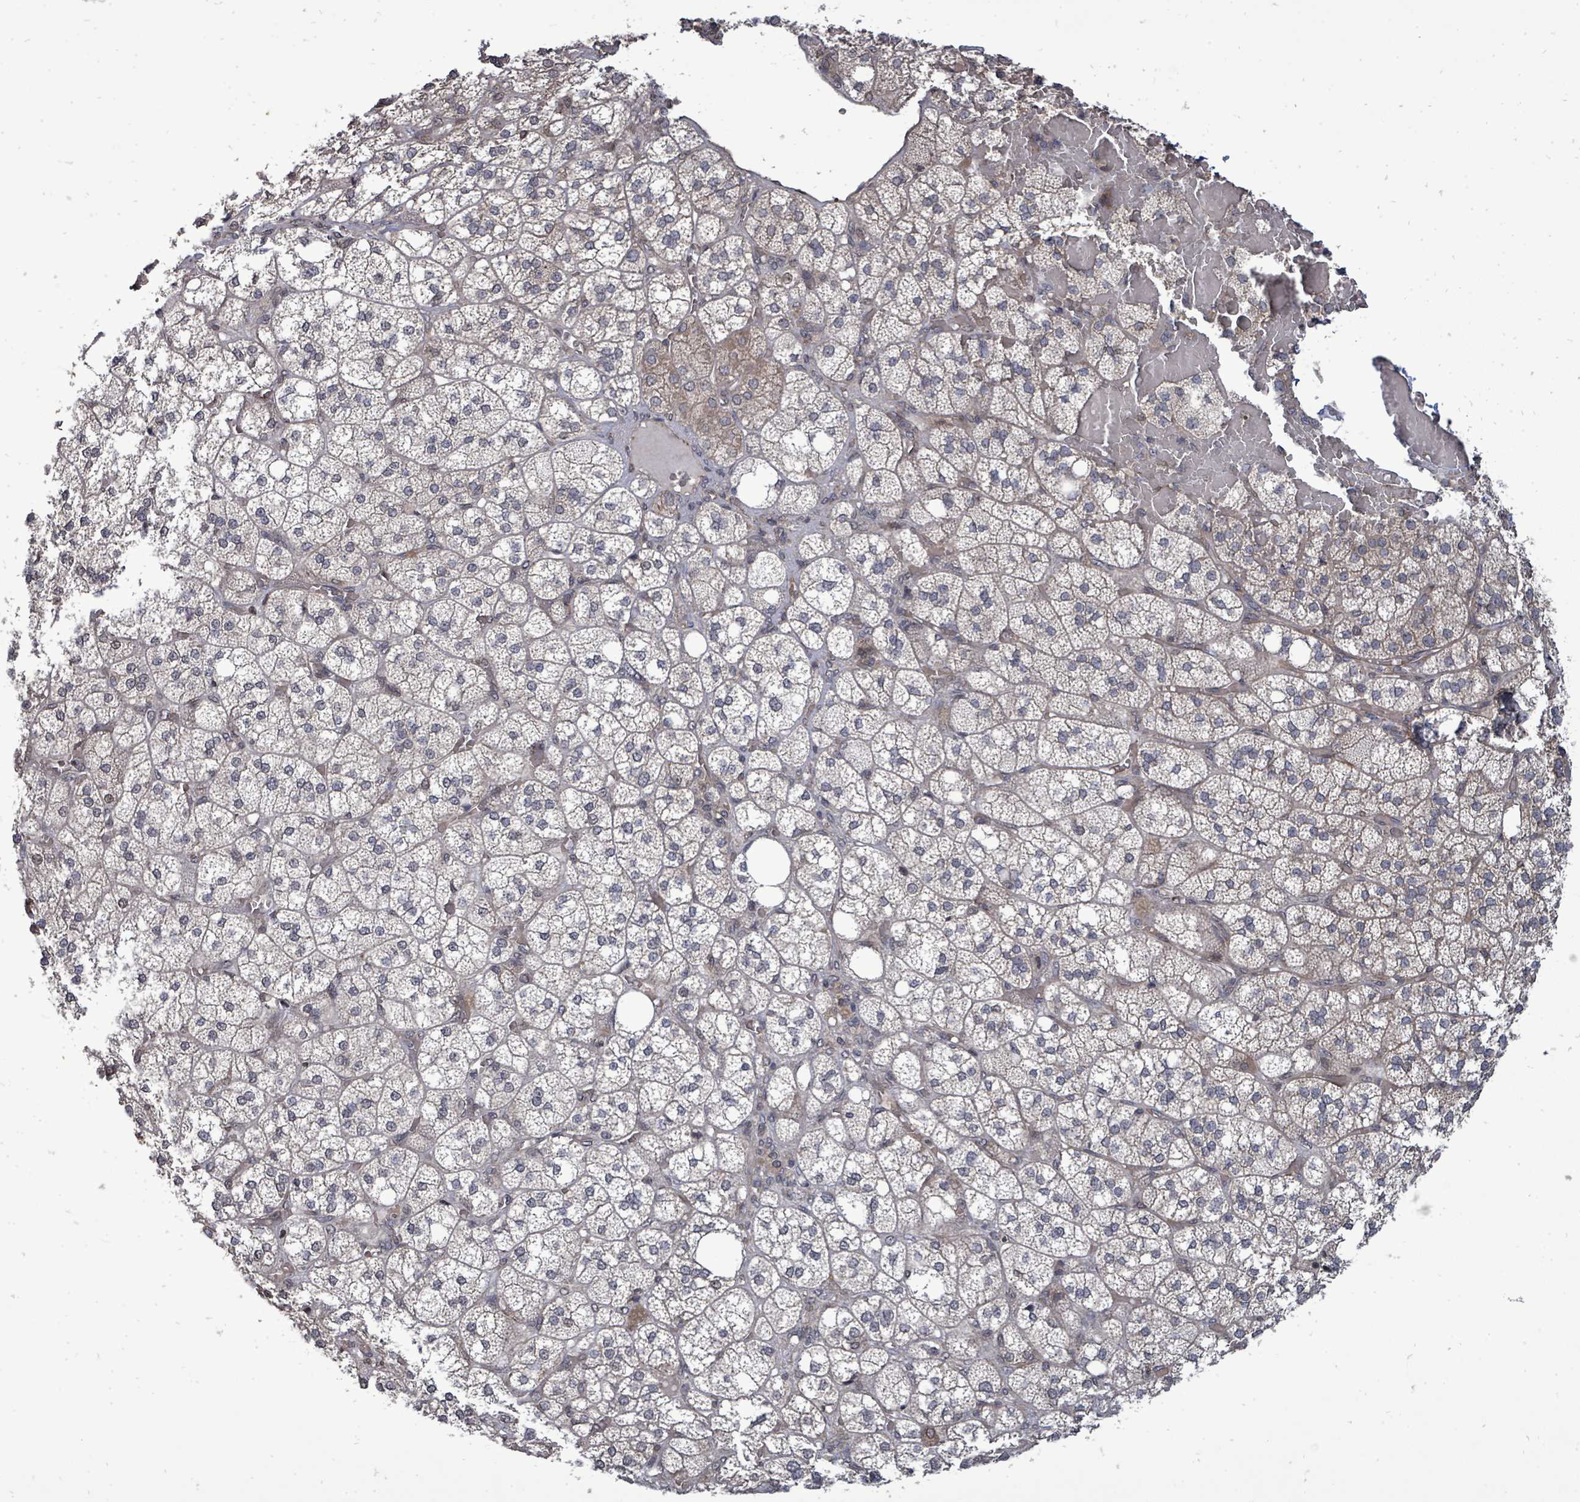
{"staining": {"intensity": "moderate", "quantity": "<25%", "location": "cytoplasmic/membranous,nuclear"}, "tissue": "adrenal gland", "cell_type": "Glandular cells", "image_type": "normal", "snomed": [{"axis": "morphology", "description": "Normal tissue, NOS"}, {"axis": "topography", "description": "Adrenal gland"}], "caption": "Immunohistochemical staining of benign adrenal gland reveals low levels of moderate cytoplasmic/membranous,nuclear expression in approximately <25% of glandular cells. (DAB (3,3'-diaminobenzidine) IHC with brightfield microscopy, high magnification).", "gene": "RALGAPB", "patient": {"sex": "male", "age": 61}}